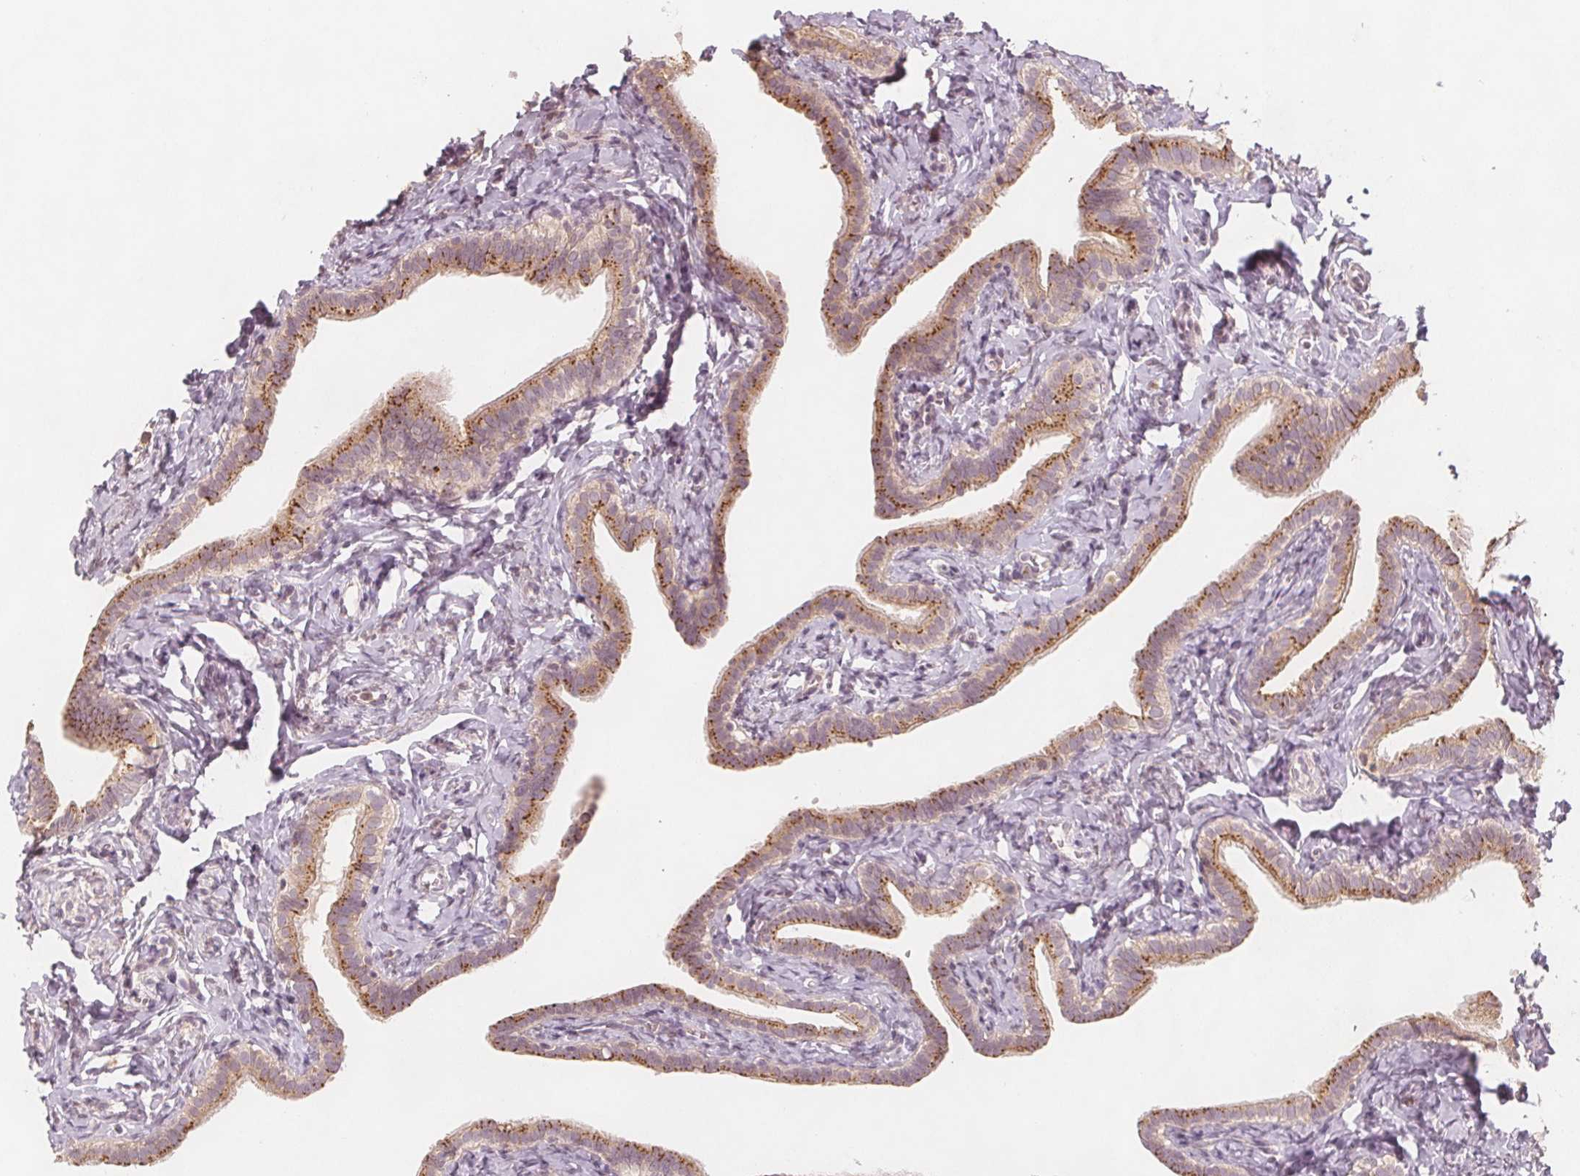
{"staining": {"intensity": "moderate", "quantity": ">75%", "location": "cytoplasmic/membranous"}, "tissue": "fallopian tube", "cell_type": "Glandular cells", "image_type": "normal", "snomed": [{"axis": "morphology", "description": "Normal tissue, NOS"}, {"axis": "topography", "description": "Fallopian tube"}], "caption": "DAB immunohistochemical staining of benign fallopian tube demonstrates moderate cytoplasmic/membranous protein positivity in approximately >75% of glandular cells. (Brightfield microscopy of DAB IHC at high magnification).", "gene": "NCSTN", "patient": {"sex": "female", "age": 41}}